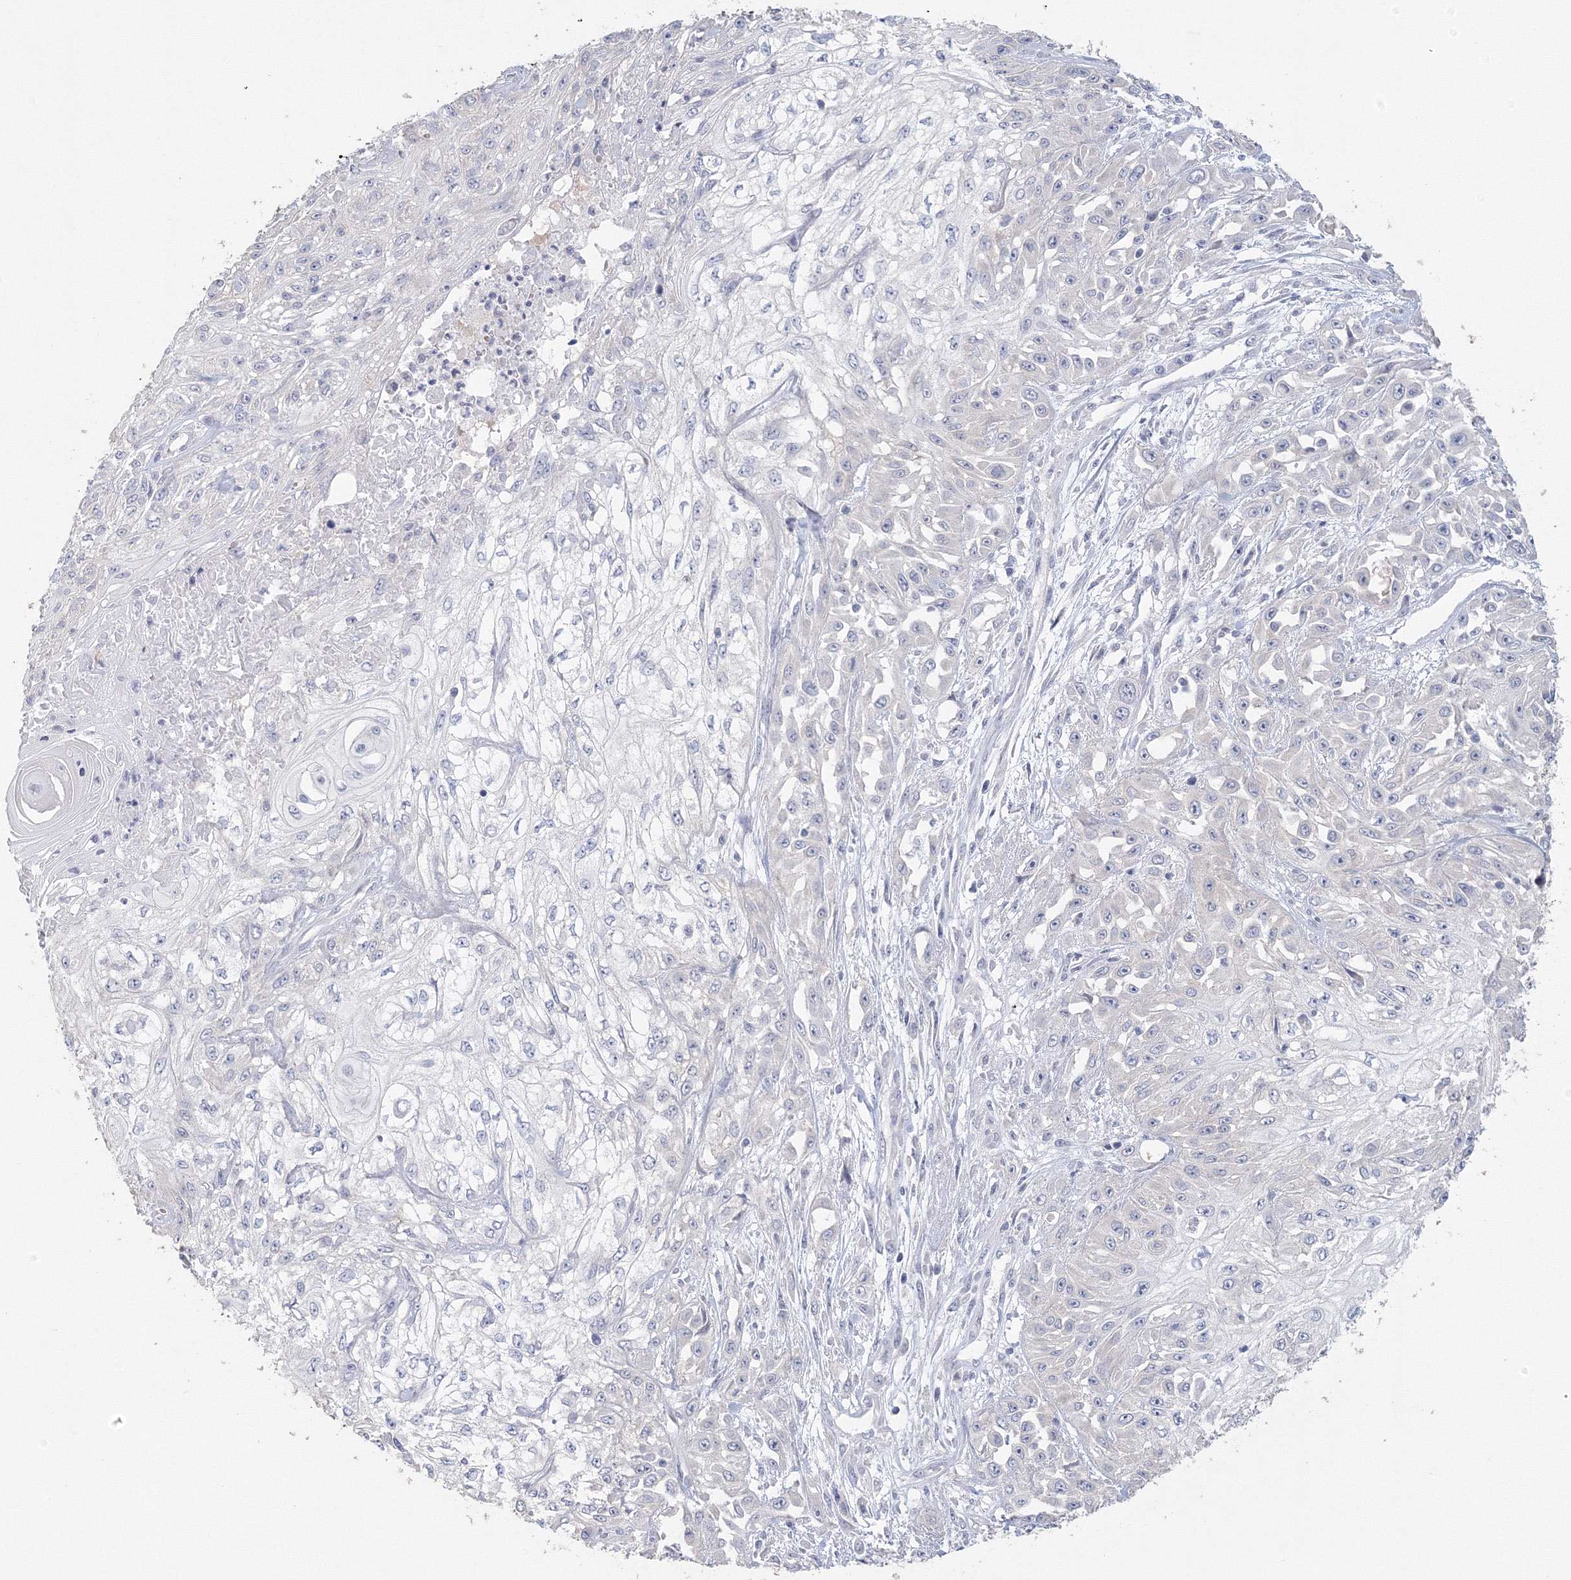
{"staining": {"intensity": "negative", "quantity": "none", "location": "none"}, "tissue": "skin cancer", "cell_type": "Tumor cells", "image_type": "cancer", "snomed": [{"axis": "morphology", "description": "Squamous cell carcinoma, NOS"}, {"axis": "morphology", "description": "Squamous cell carcinoma, metastatic, NOS"}, {"axis": "topography", "description": "Skin"}, {"axis": "topography", "description": "Lymph node"}], "caption": "A micrograph of human skin cancer (metastatic squamous cell carcinoma) is negative for staining in tumor cells.", "gene": "TACC2", "patient": {"sex": "male", "age": 75}}